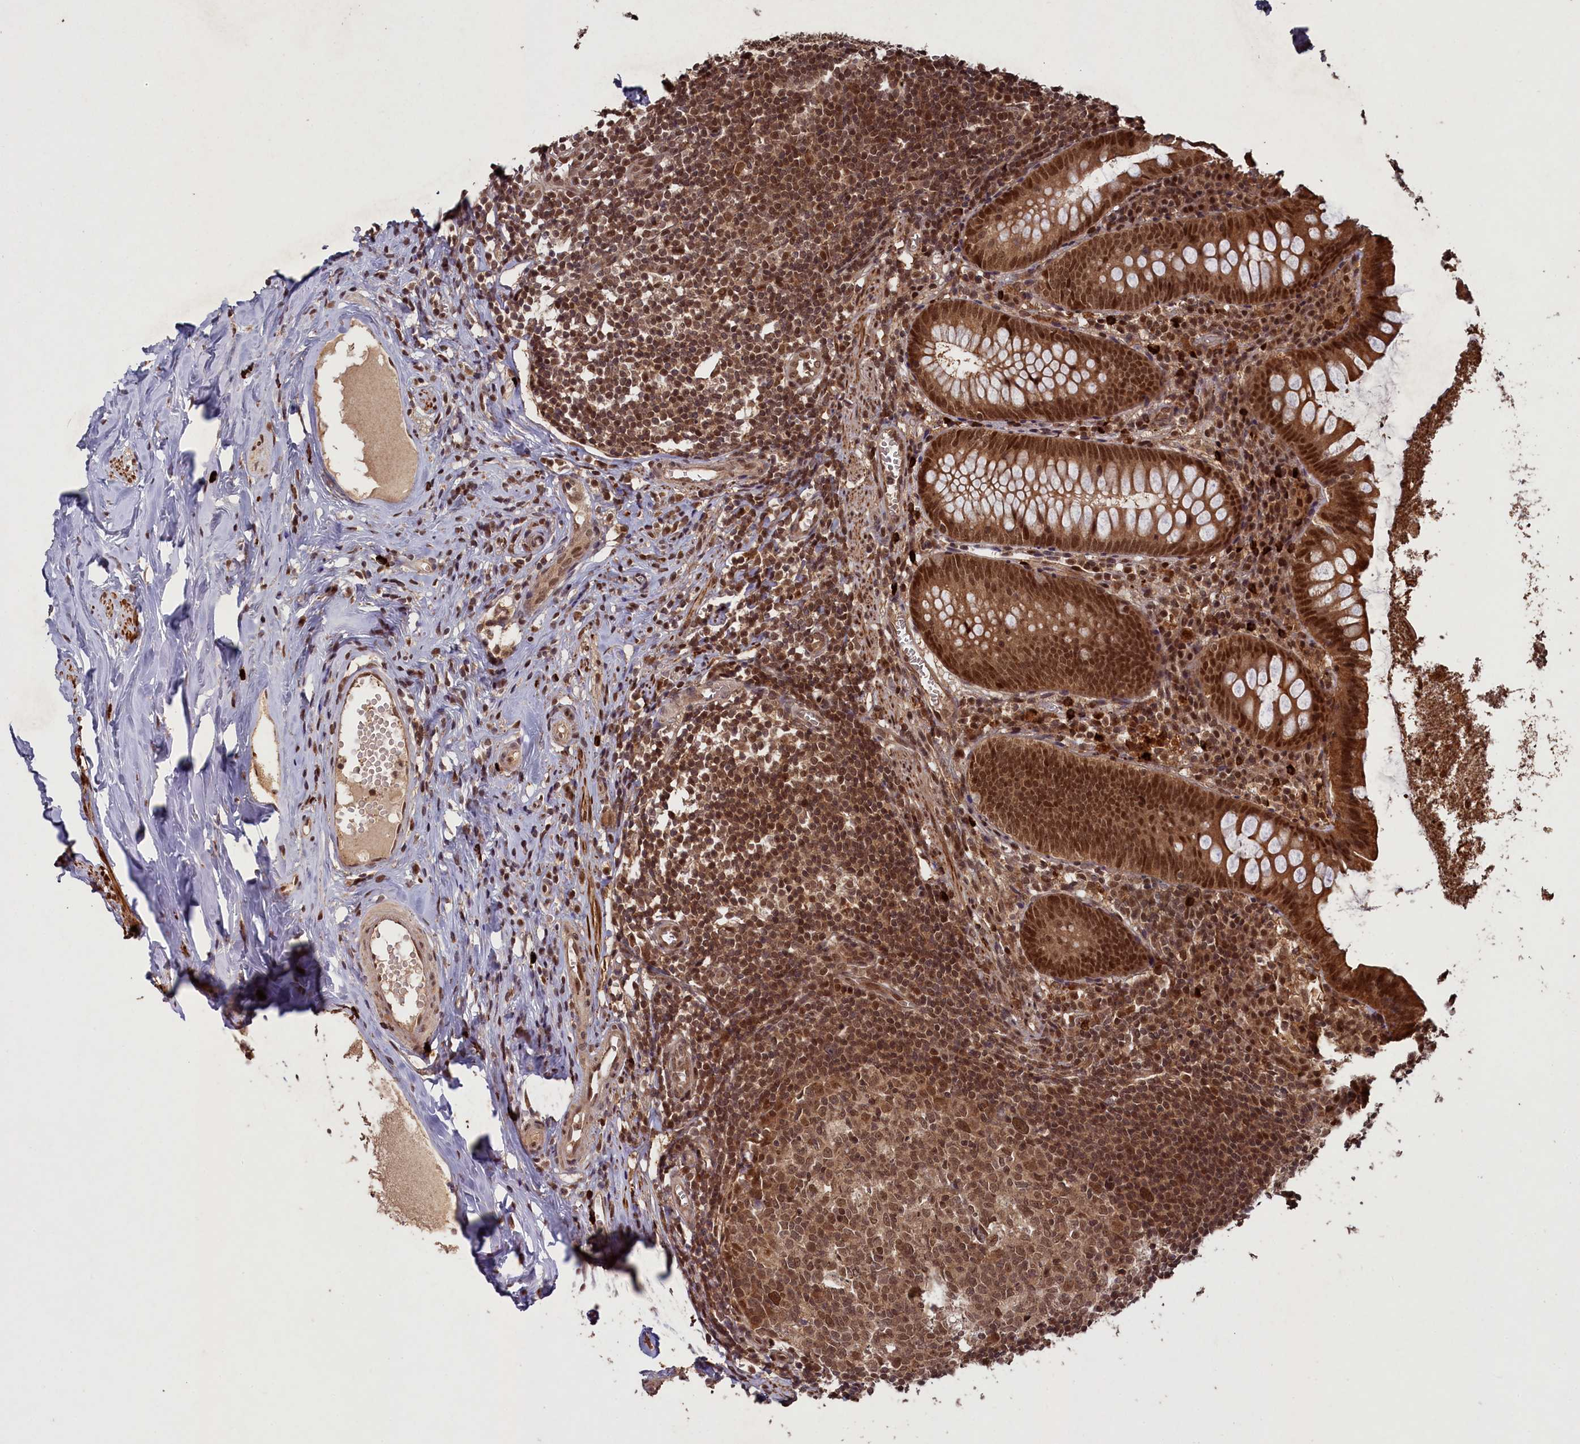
{"staining": {"intensity": "strong", "quantity": ">75%", "location": "cytoplasmic/membranous,nuclear"}, "tissue": "appendix", "cell_type": "Glandular cells", "image_type": "normal", "snomed": [{"axis": "morphology", "description": "Normal tissue, NOS"}, {"axis": "topography", "description": "Appendix"}], "caption": "Protein expression by immunohistochemistry reveals strong cytoplasmic/membranous,nuclear positivity in about >75% of glandular cells in normal appendix. (Brightfield microscopy of DAB IHC at high magnification).", "gene": "NAE1", "patient": {"sex": "female", "age": 51}}